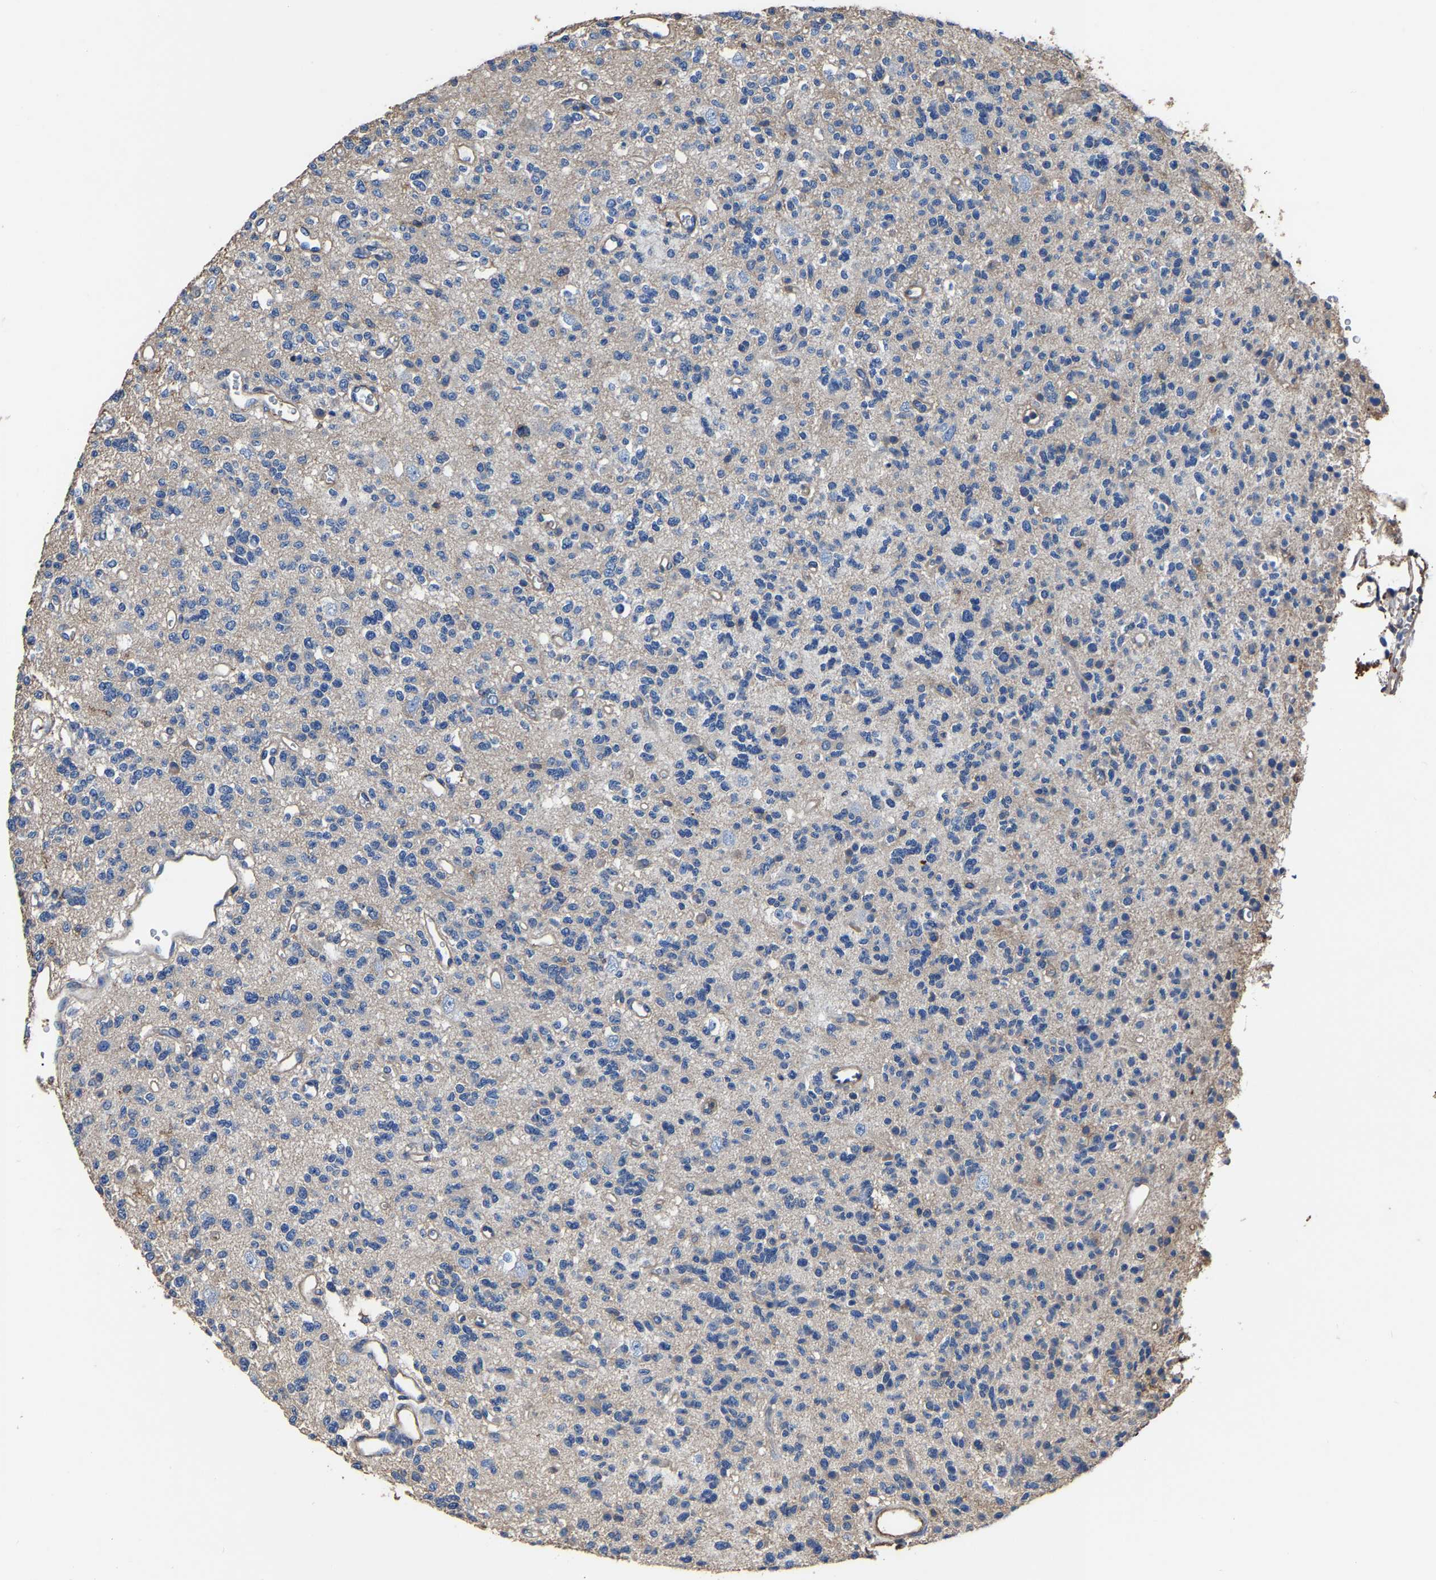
{"staining": {"intensity": "negative", "quantity": "none", "location": "none"}, "tissue": "glioma", "cell_type": "Tumor cells", "image_type": "cancer", "snomed": [{"axis": "morphology", "description": "Glioma, malignant, Low grade"}, {"axis": "topography", "description": "Brain"}], "caption": "A high-resolution histopathology image shows IHC staining of malignant glioma (low-grade), which demonstrates no significant staining in tumor cells.", "gene": "ARMT1", "patient": {"sex": "male", "age": 38}}